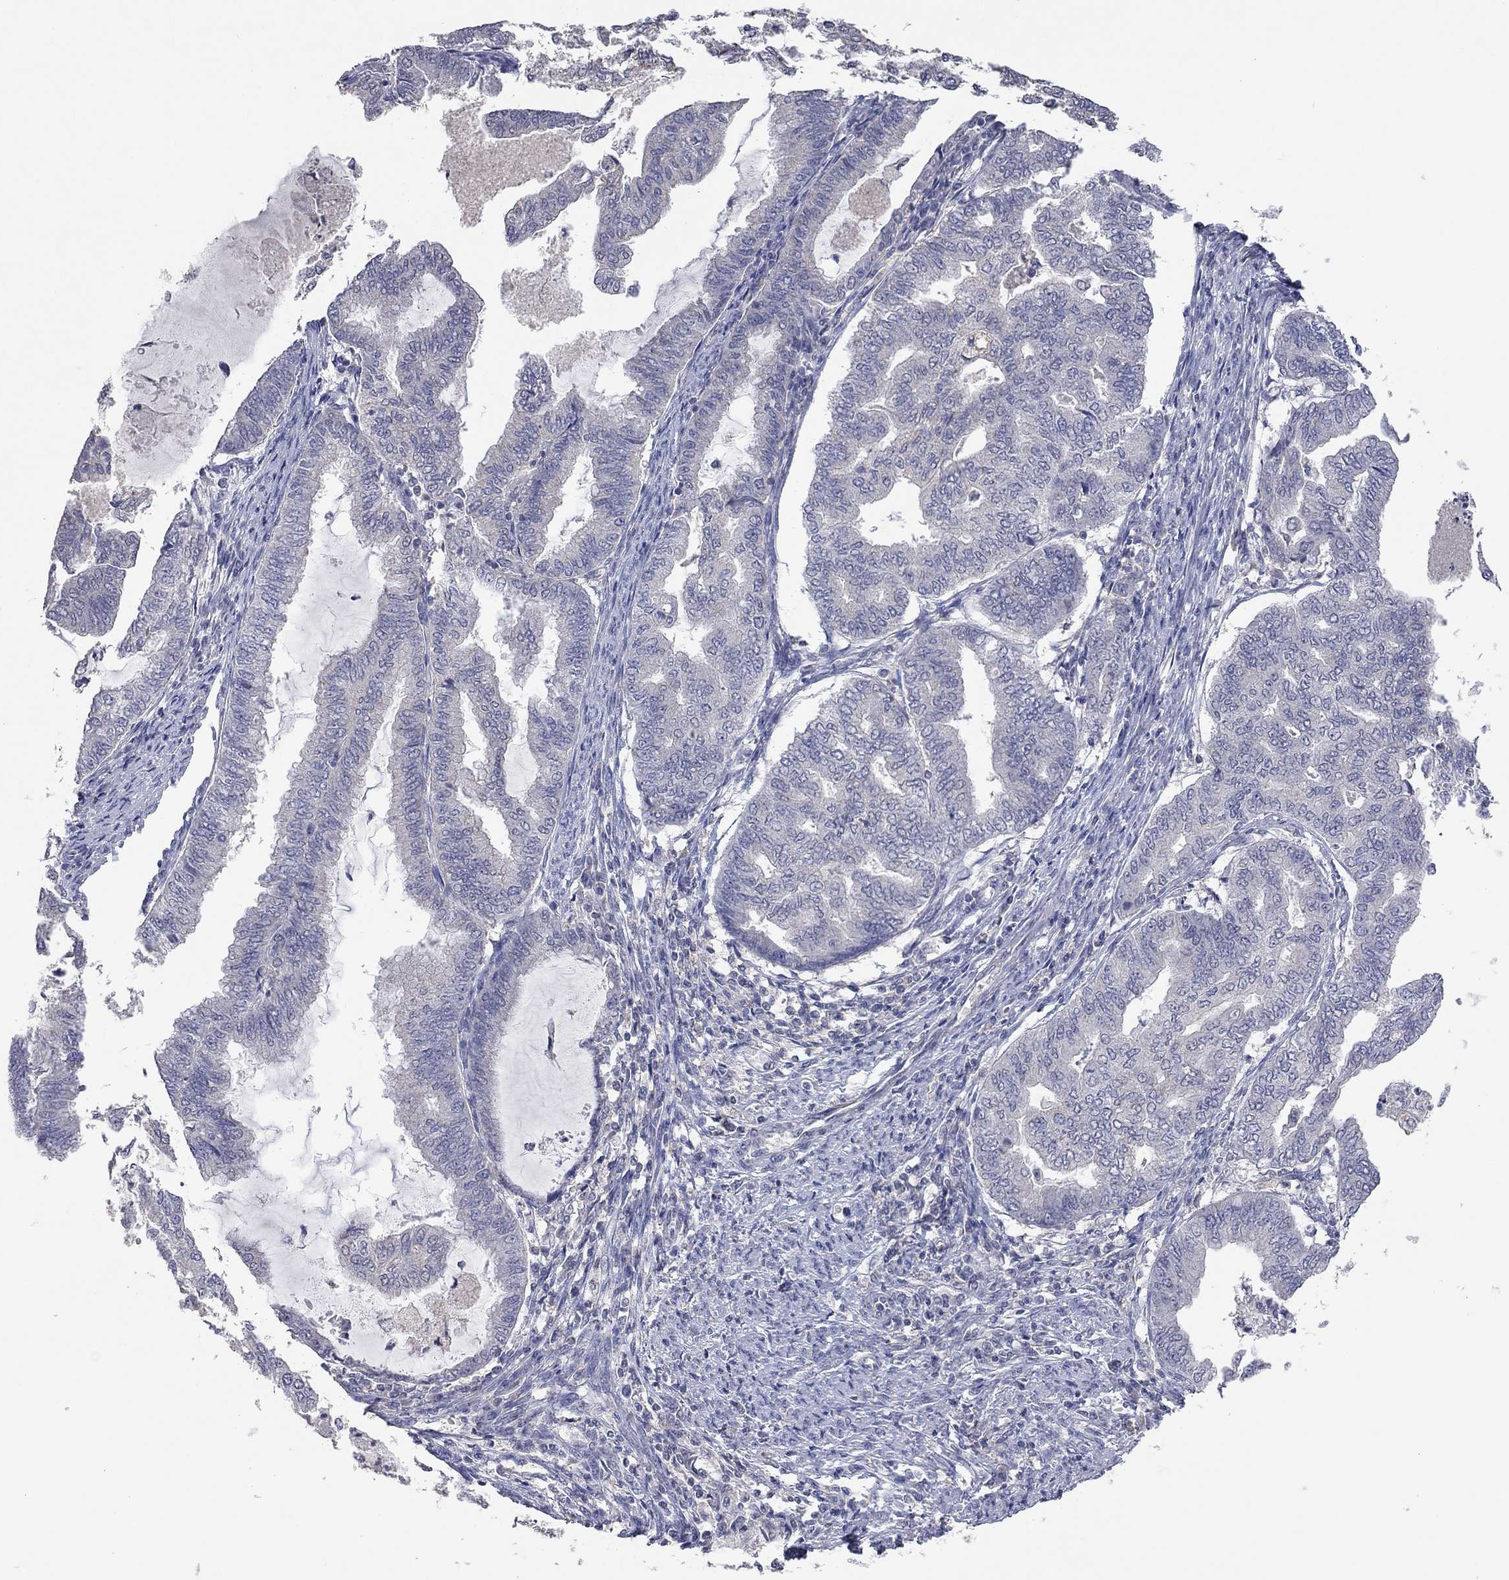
{"staining": {"intensity": "negative", "quantity": "none", "location": "none"}, "tissue": "endometrial cancer", "cell_type": "Tumor cells", "image_type": "cancer", "snomed": [{"axis": "morphology", "description": "Adenocarcinoma, NOS"}, {"axis": "topography", "description": "Endometrium"}], "caption": "Human endometrial adenocarcinoma stained for a protein using immunohistochemistry (IHC) displays no staining in tumor cells.", "gene": "MMP13", "patient": {"sex": "female", "age": 79}}